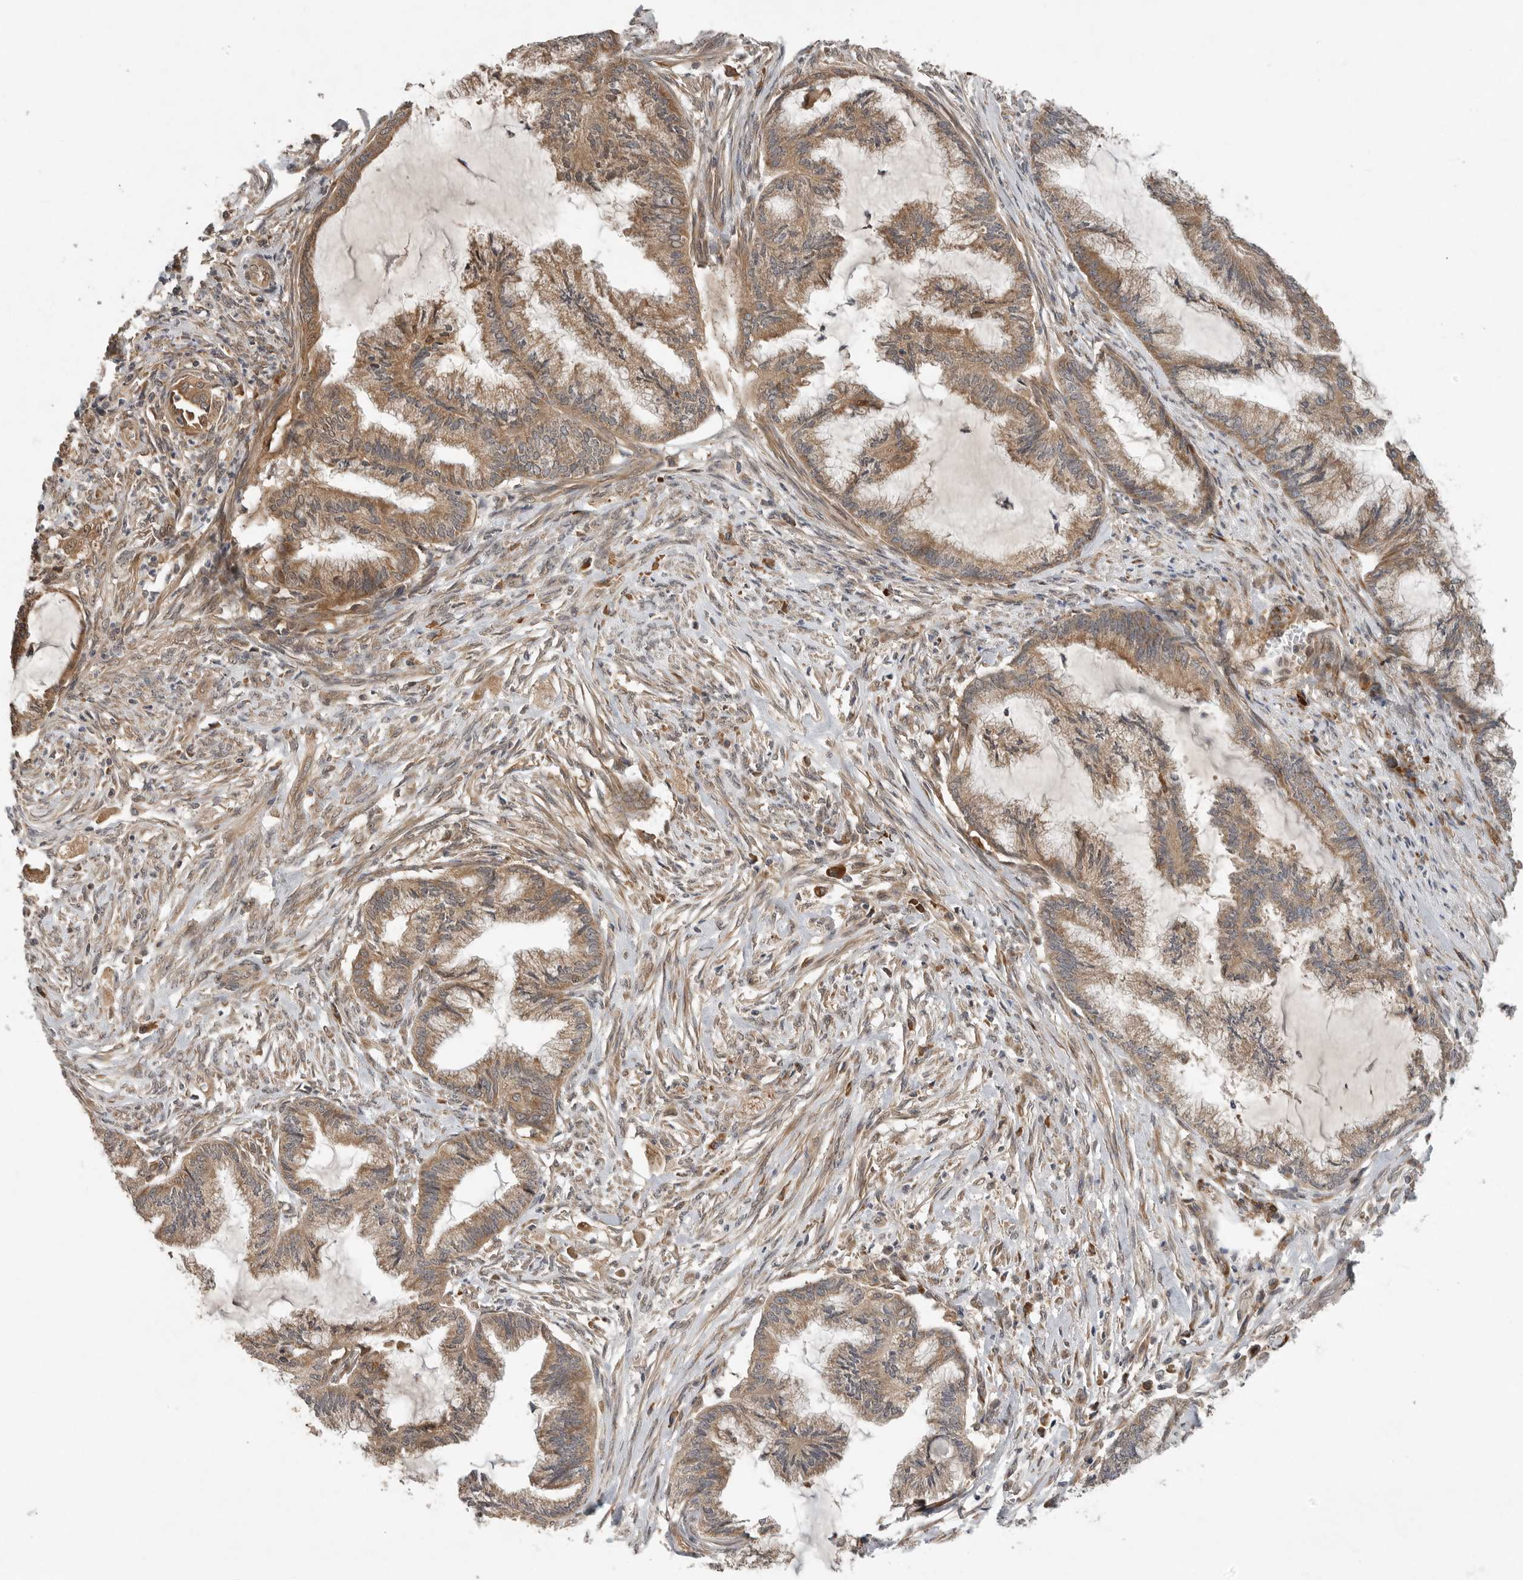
{"staining": {"intensity": "moderate", "quantity": ">75%", "location": "cytoplasmic/membranous"}, "tissue": "endometrial cancer", "cell_type": "Tumor cells", "image_type": "cancer", "snomed": [{"axis": "morphology", "description": "Adenocarcinoma, NOS"}, {"axis": "topography", "description": "Endometrium"}], "caption": "Immunohistochemistry (IHC) histopathology image of endometrial cancer (adenocarcinoma) stained for a protein (brown), which demonstrates medium levels of moderate cytoplasmic/membranous staining in approximately >75% of tumor cells.", "gene": "OSBPL9", "patient": {"sex": "female", "age": 86}}